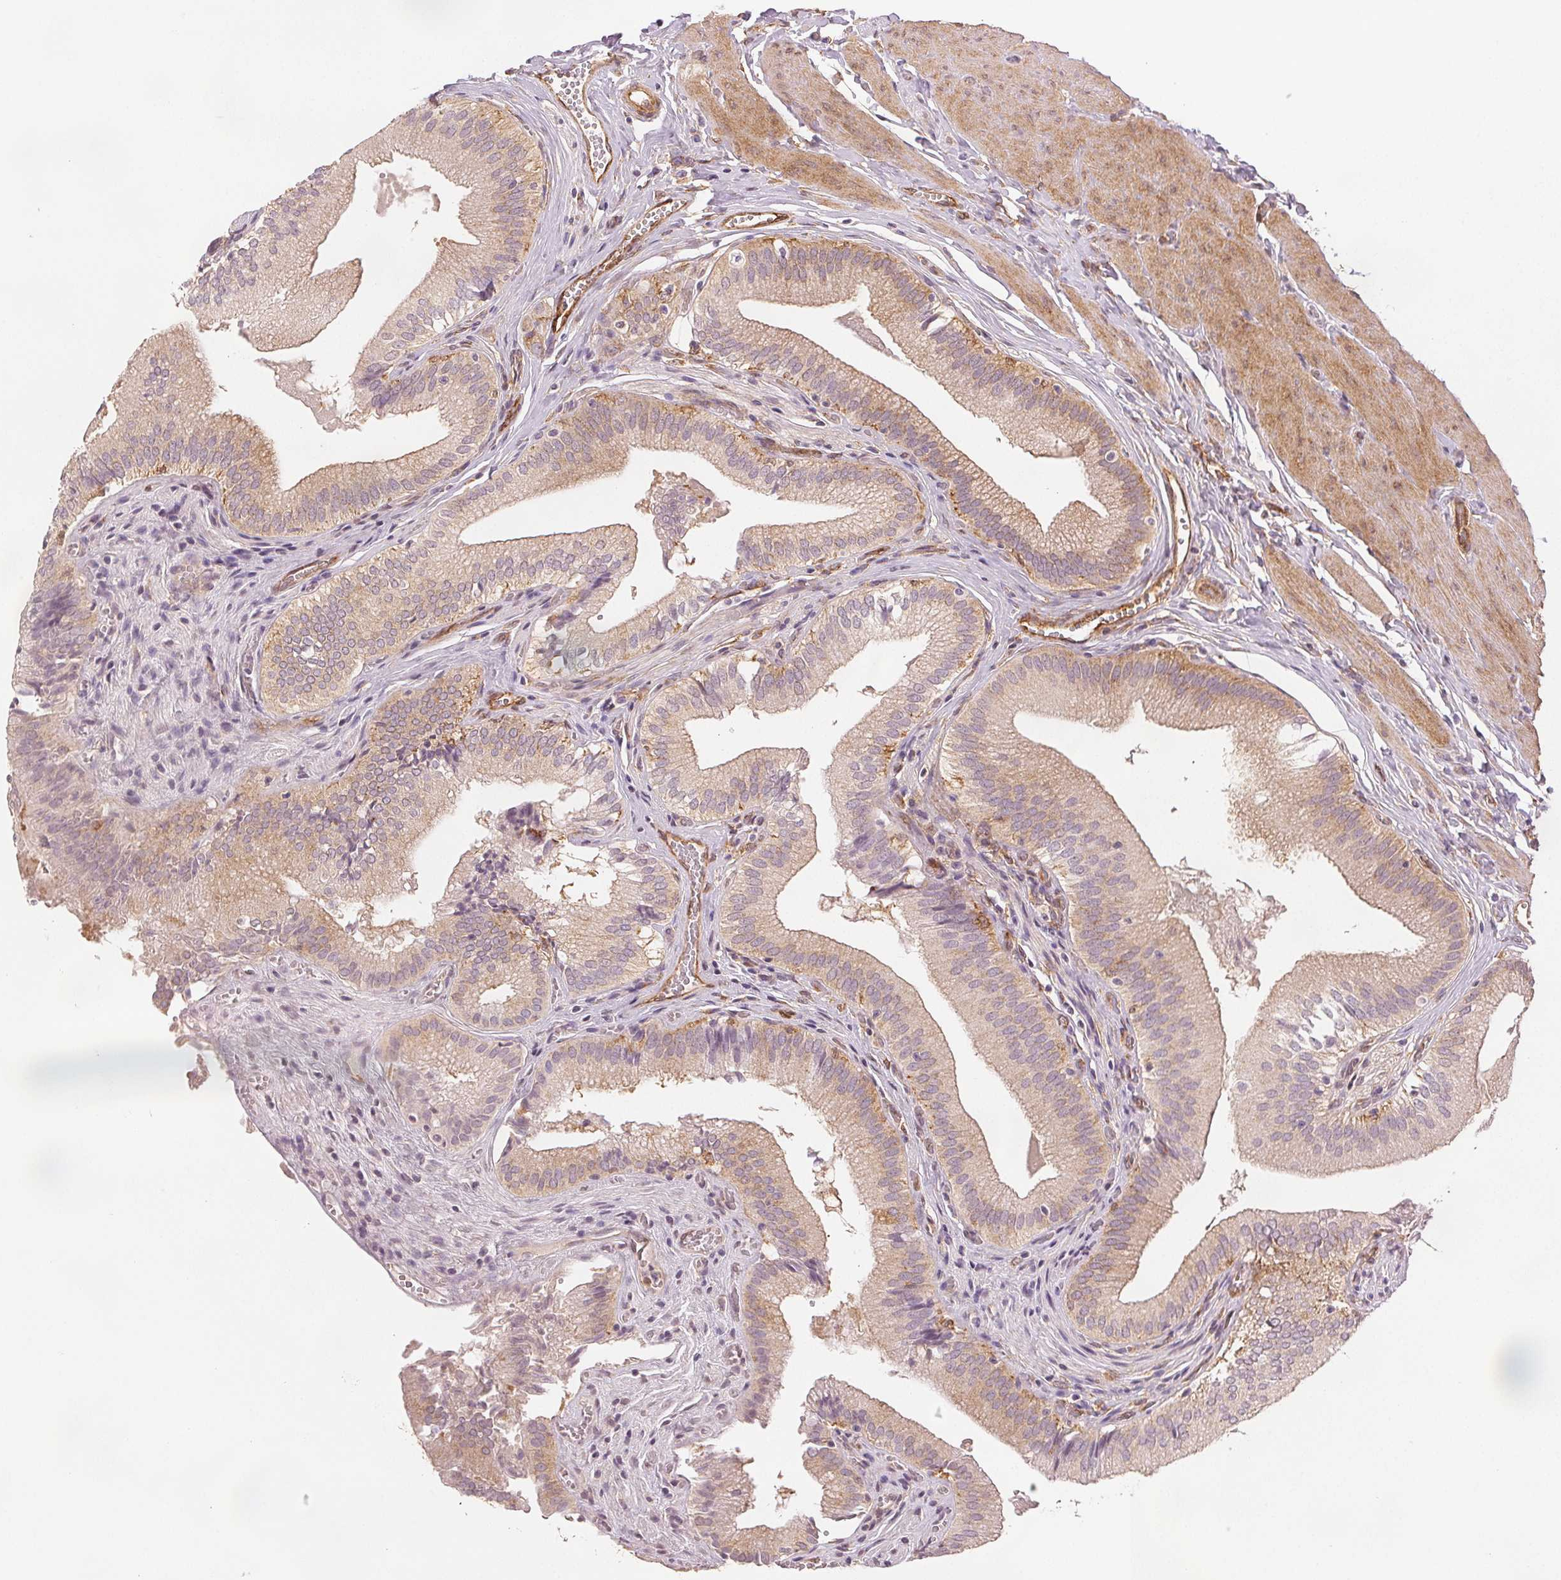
{"staining": {"intensity": "weak", "quantity": "25%-75%", "location": "cytoplasmic/membranous"}, "tissue": "gallbladder", "cell_type": "Glandular cells", "image_type": "normal", "snomed": [{"axis": "morphology", "description": "Normal tissue, NOS"}, {"axis": "topography", "description": "Gallbladder"}, {"axis": "topography", "description": "Peripheral nerve tissue"}], "caption": "About 25%-75% of glandular cells in benign gallbladder display weak cytoplasmic/membranous protein staining as visualized by brown immunohistochemical staining.", "gene": "DIAPH2", "patient": {"sex": "male", "age": 17}}